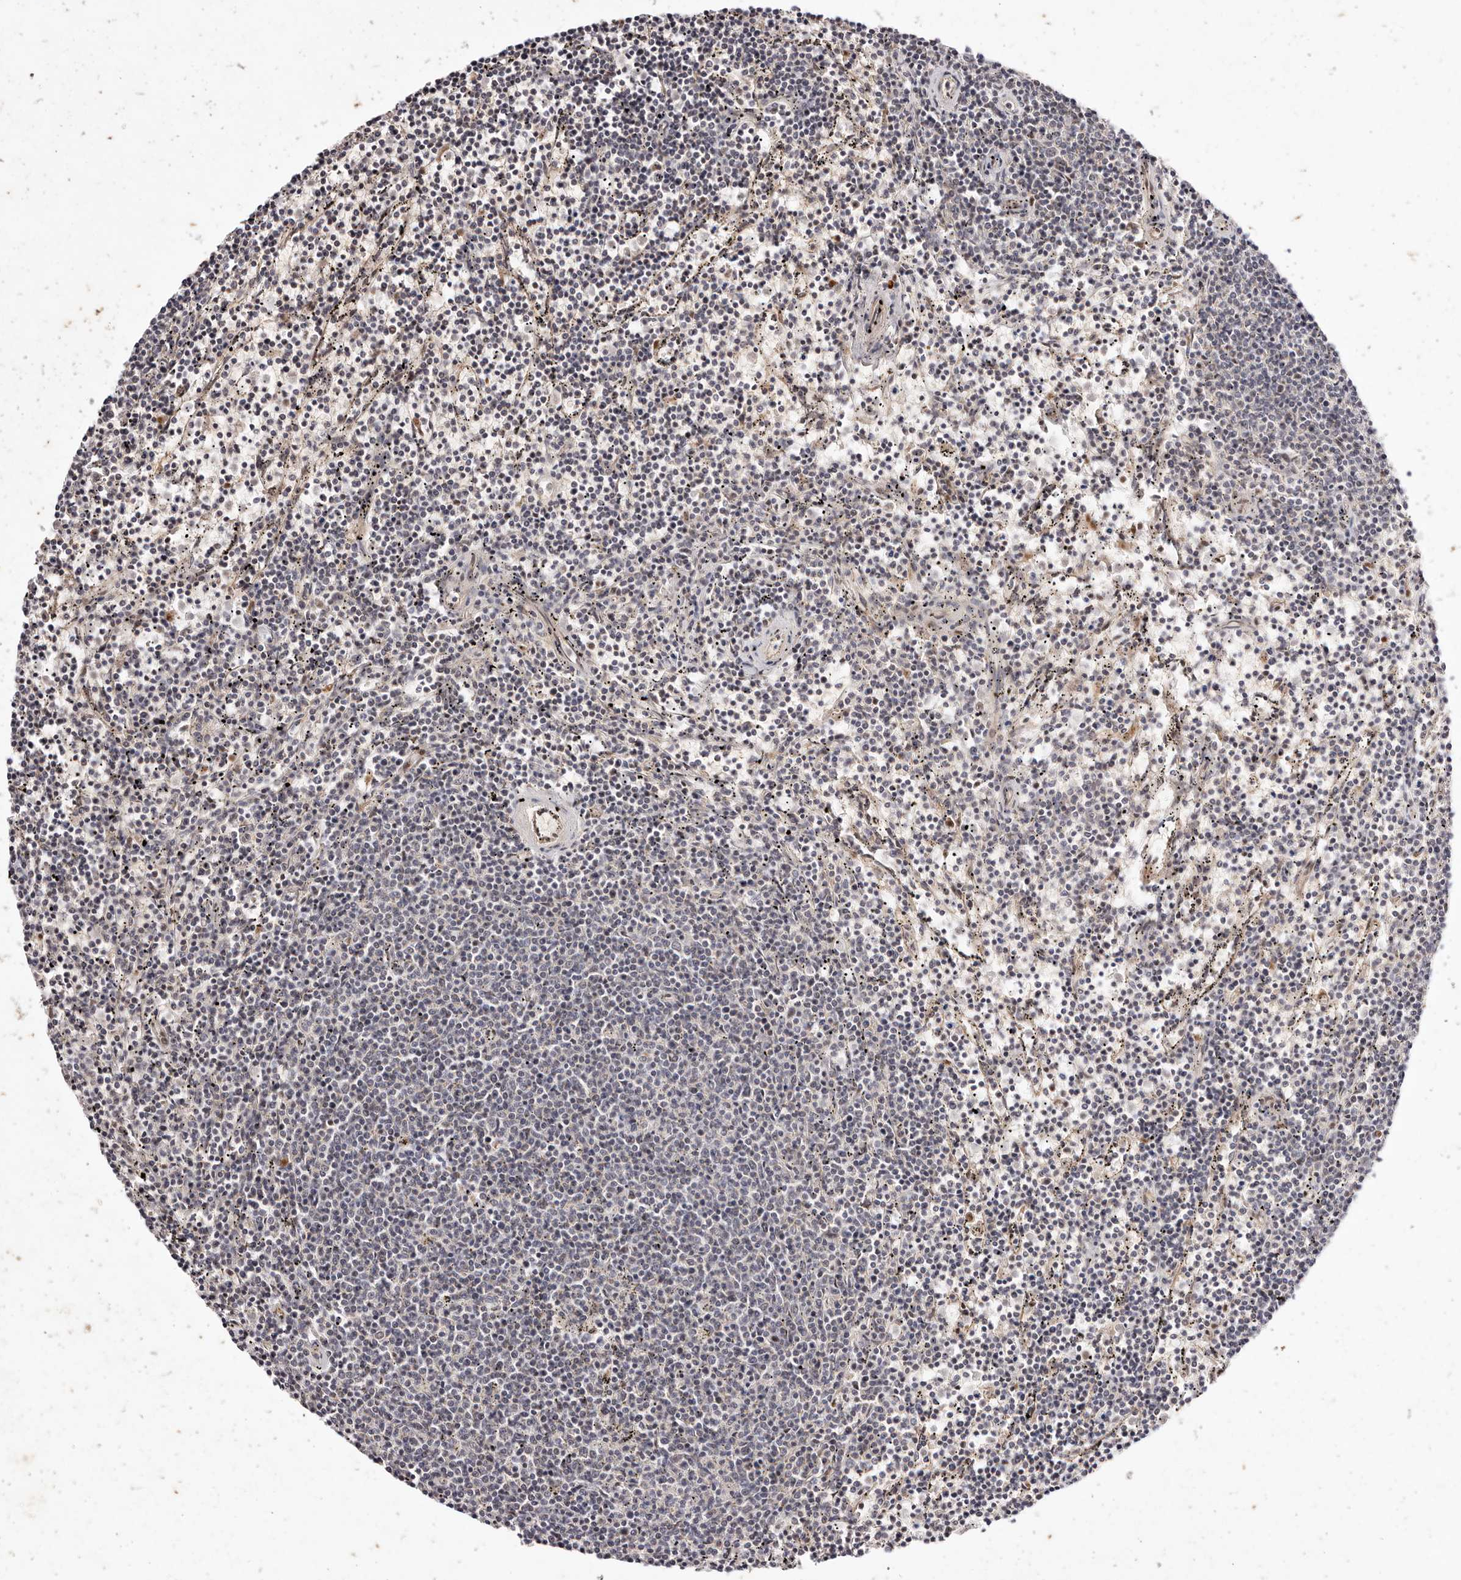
{"staining": {"intensity": "negative", "quantity": "none", "location": "none"}, "tissue": "lymphoma", "cell_type": "Tumor cells", "image_type": "cancer", "snomed": [{"axis": "morphology", "description": "Malignant lymphoma, non-Hodgkin's type, Low grade"}, {"axis": "topography", "description": "Spleen"}], "caption": "Immunohistochemistry (IHC) histopathology image of human low-grade malignant lymphoma, non-Hodgkin's type stained for a protein (brown), which shows no expression in tumor cells.", "gene": "WRN", "patient": {"sex": "female", "age": 50}}